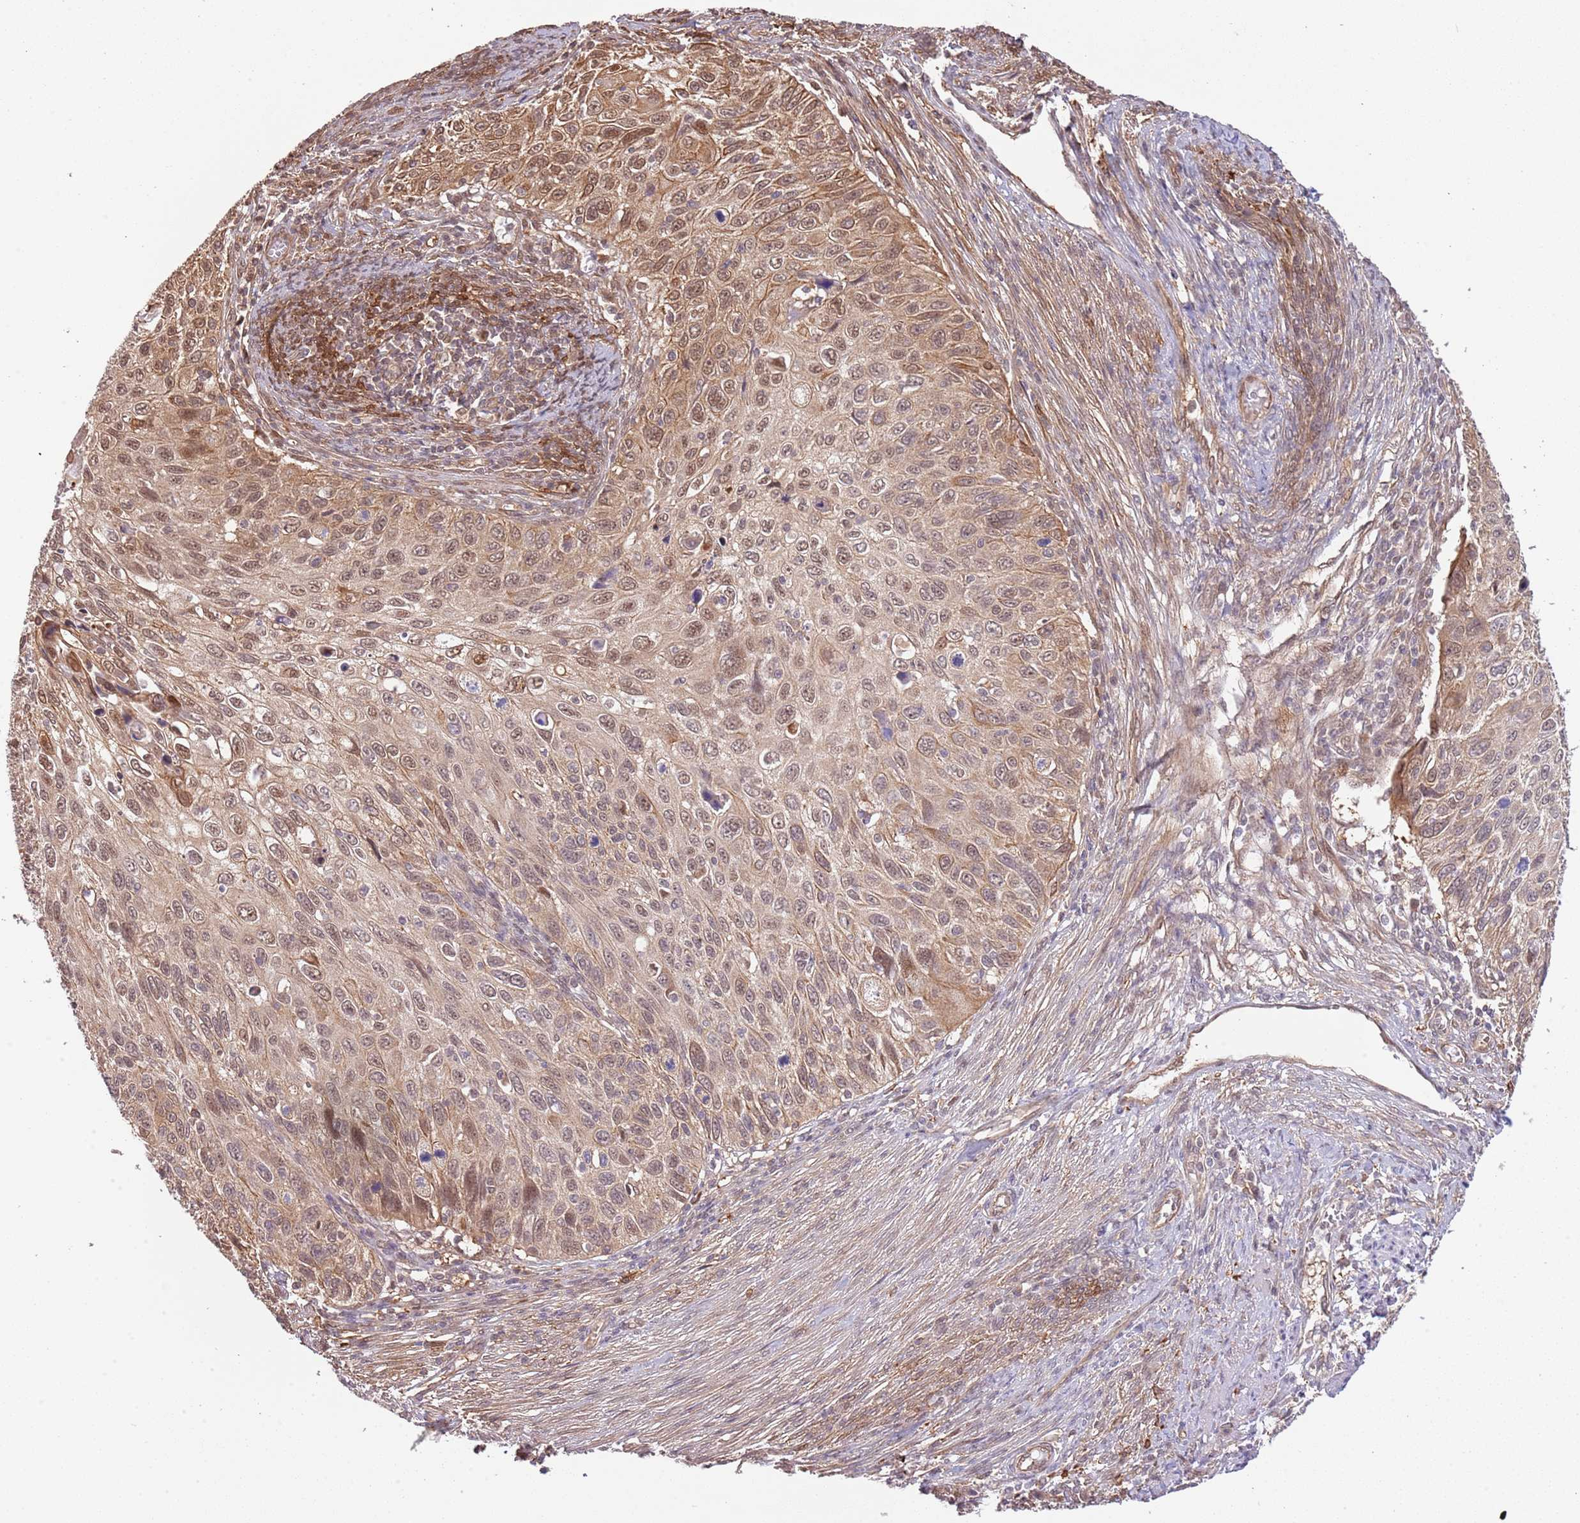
{"staining": {"intensity": "moderate", "quantity": ">75%", "location": "cytoplasmic/membranous,nuclear"}, "tissue": "cervical cancer", "cell_type": "Tumor cells", "image_type": "cancer", "snomed": [{"axis": "morphology", "description": "Squamous cell carcinoma, NOS"}, {"axis": "topography", "description": "Cervix"}], "caption": "High-power microscopy captured an immunohistochemistry photomicrograph of cervical cancer, revealing moderate cytoplasmic/membranous and nuclear staining in about >75% of tumor cells.", "gene": "PLSCR5", "patient": {"sex": "female", "age": 70}}